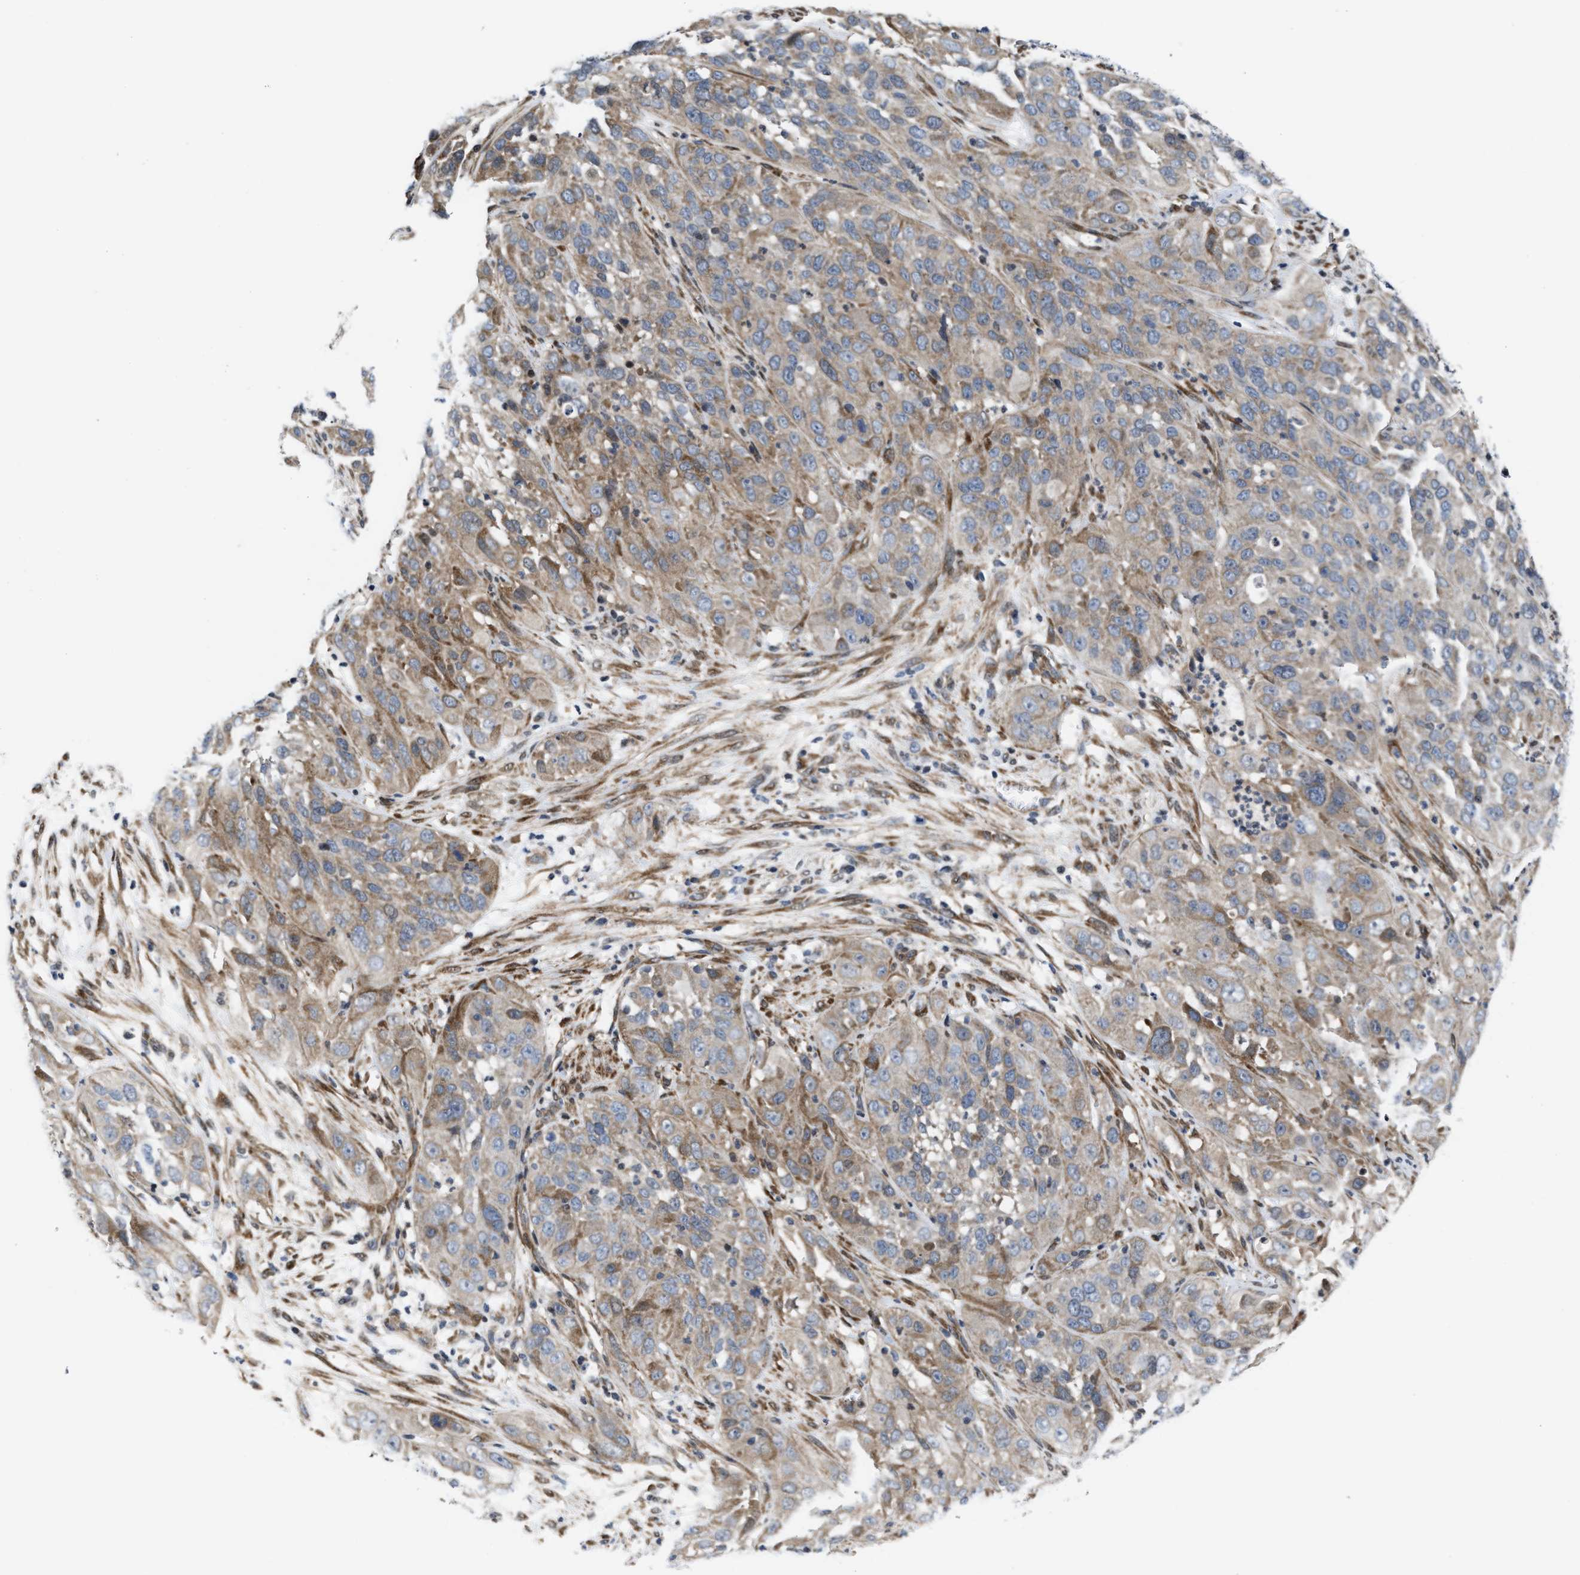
{"staining": {"intensity": "weak", "quantity": ">75%", "location": "cytoplasmic/membranous"}, "tissue": "cervical cancer", "cell_type": "Tumor cells", "image_type": "cancer", "snomed": [{"axis": "morphology", "description": "Squamous cell carcinoma, NOS"}, {"axis": "topography", "description": "Cervix"}], "caption": "Weak cytoplasmic/membranous protein staining is identified in about >75% of tumor cells in cervical squamous cell carcinoma.", "gene": "TGFB1I1", "patient": {"sex": "female", "age": 32}}